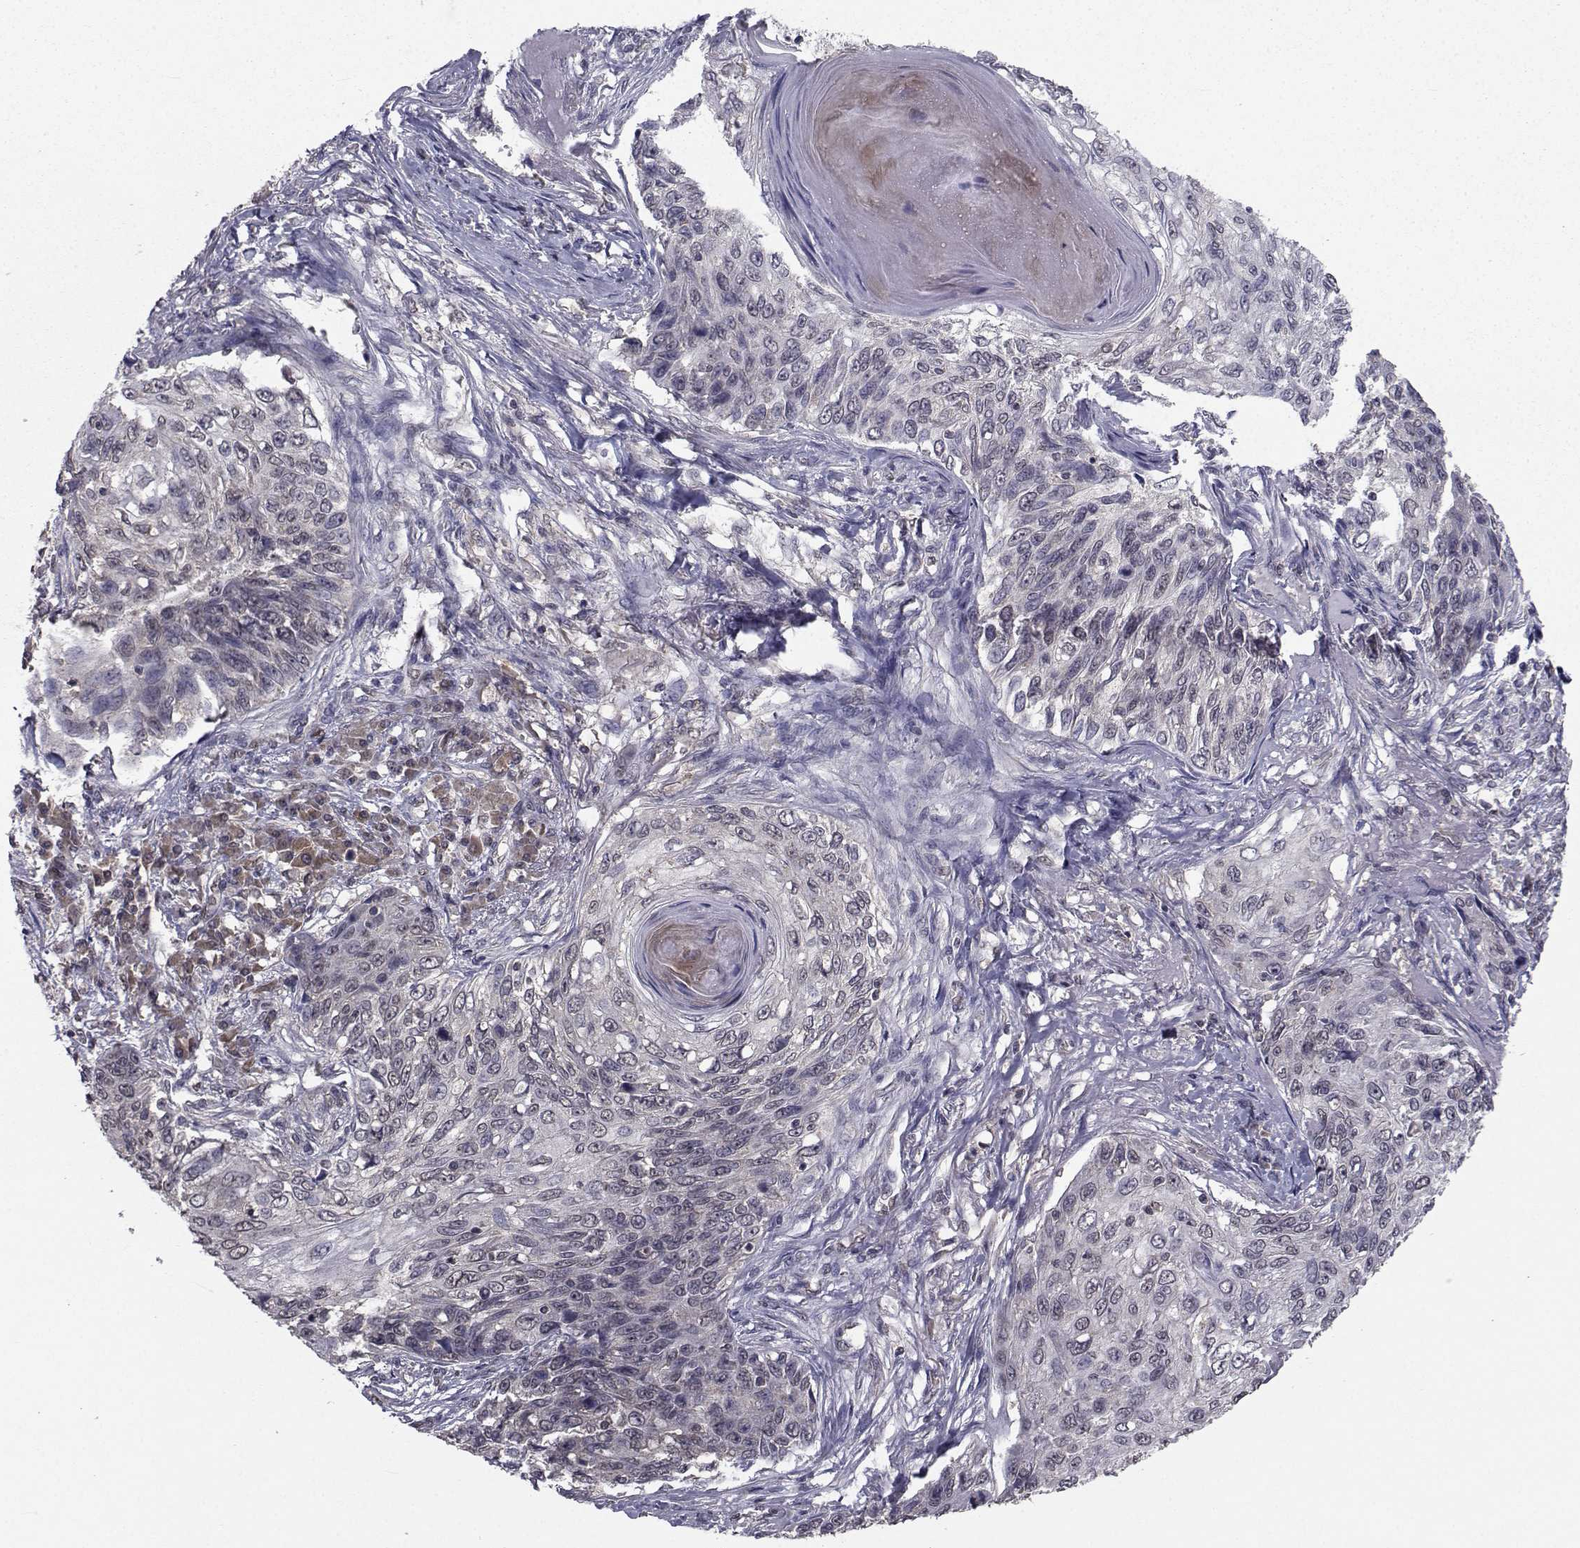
{"staining": {"intensity": "negative", "quantity": "none", "location": "none"}, "tissue": "skin cancer", "cell_type": "Tumor cells", "image_type": "cancer", "snomed": [{"axis": "morphology", "description": "Squamous cell carcinoma, NOS"}, {"axis": "topography", "description": "Skin"}], "caption": "DAB immunohistochemical staining of human skin cancer exhibits no significant expression in tumor cells.", "gene": "CYP2S1", "patient": {"sex": "male", "age": 92}}